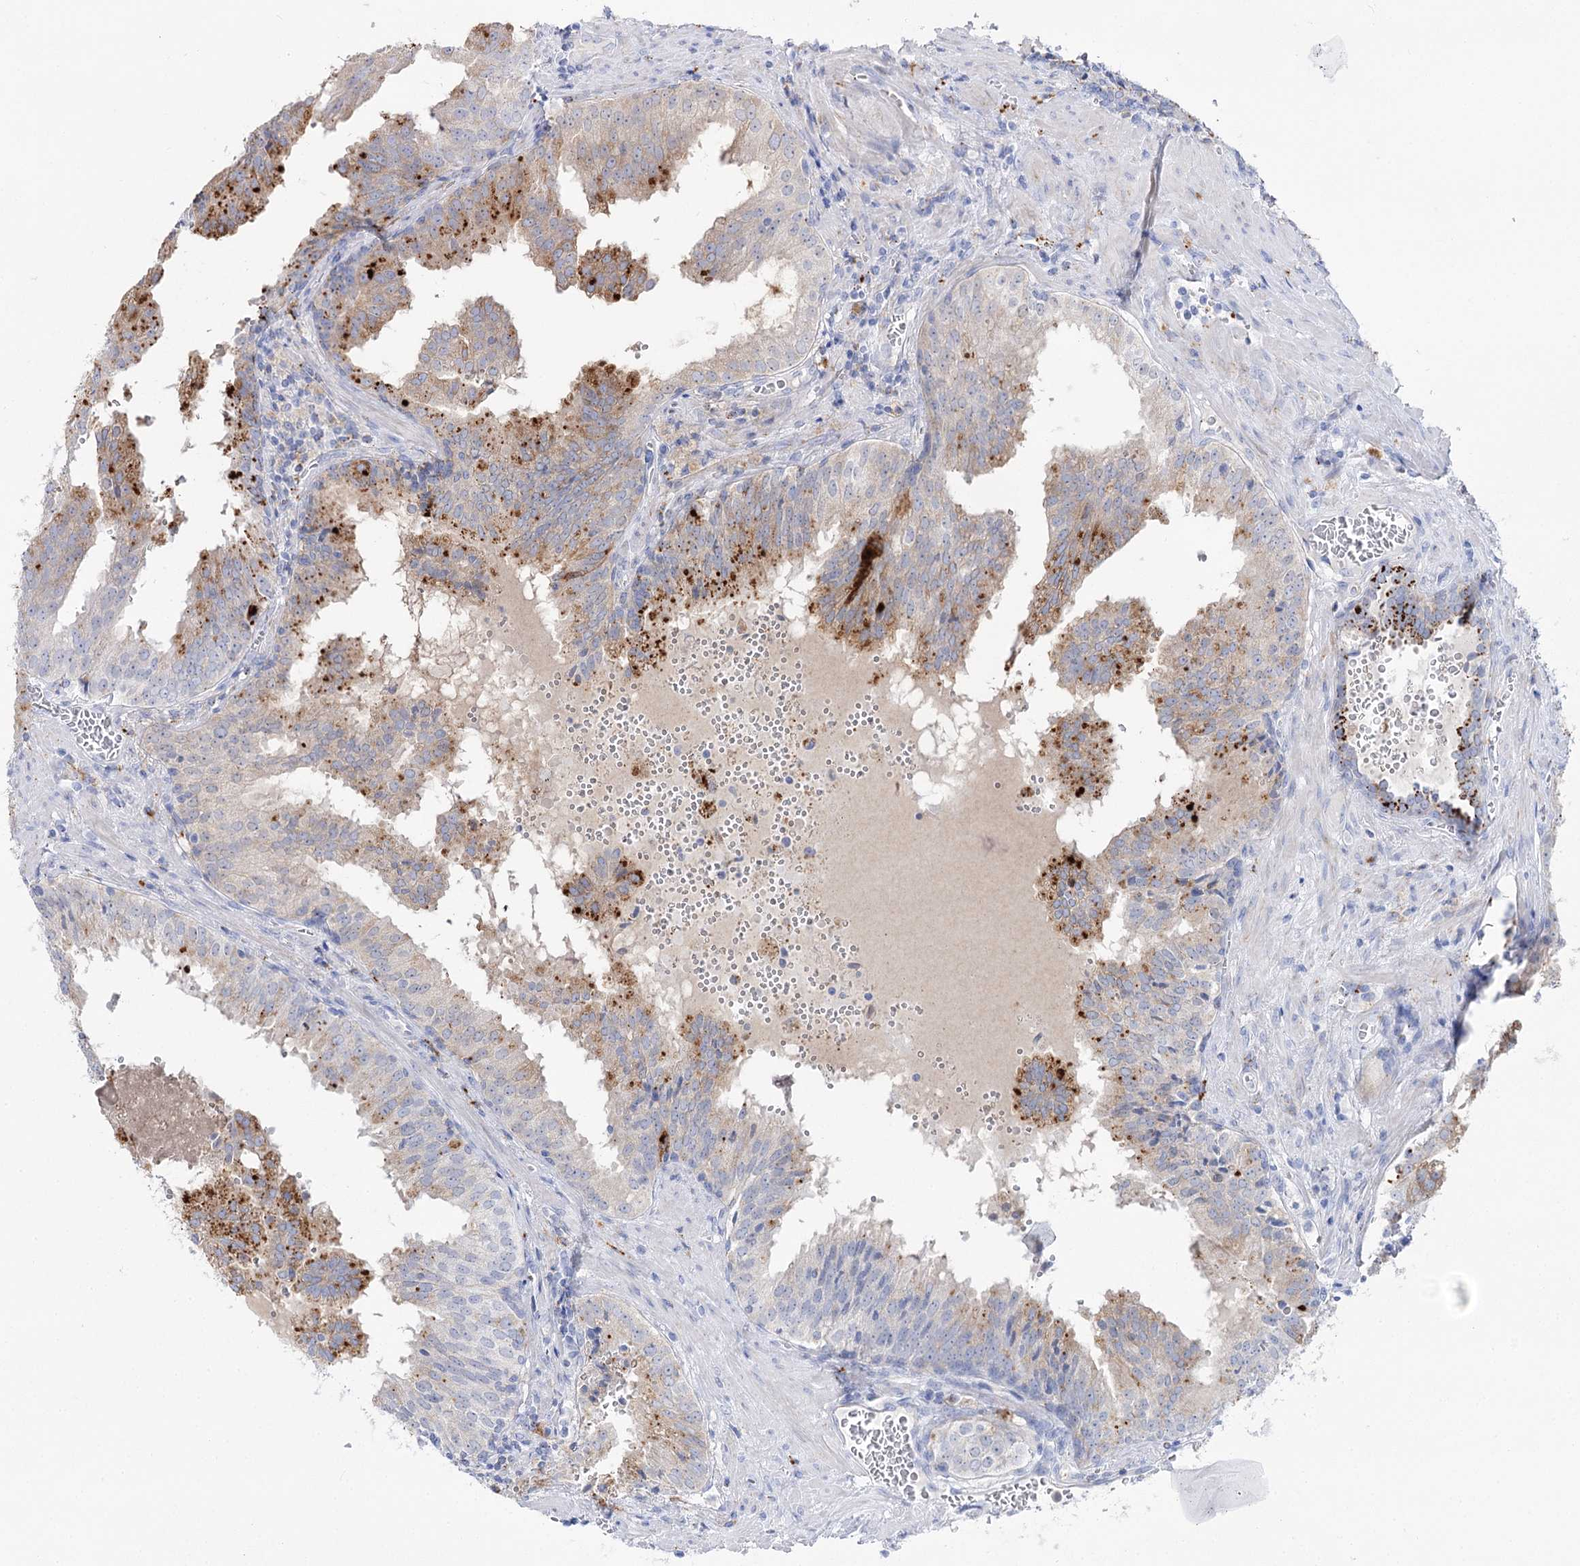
{"staining": {"intensity": "moderate", "quantity": "<25%", "location": "cytoplasmic/membranous"}, "tissue": "prostate cancer", "cell_type": "Tumor cells", "image_type": "cancer", "snomed": [{"axis": "morphology", "description": "Adenocarcinoma, High grade"}, {"axis": "topography", "description": "Prostate"}], "caption": "Protein staining shows moderate cytoplasmic/membranous staining in about <25% of tumor cells in prostate cancer. The staining was performed using DAB, with brown indicating positive protein expression. Nuclei are stained blue with hematoxylin.", "gene": "SLC3A1", "patient": {"sex": "male", "age": 68}}